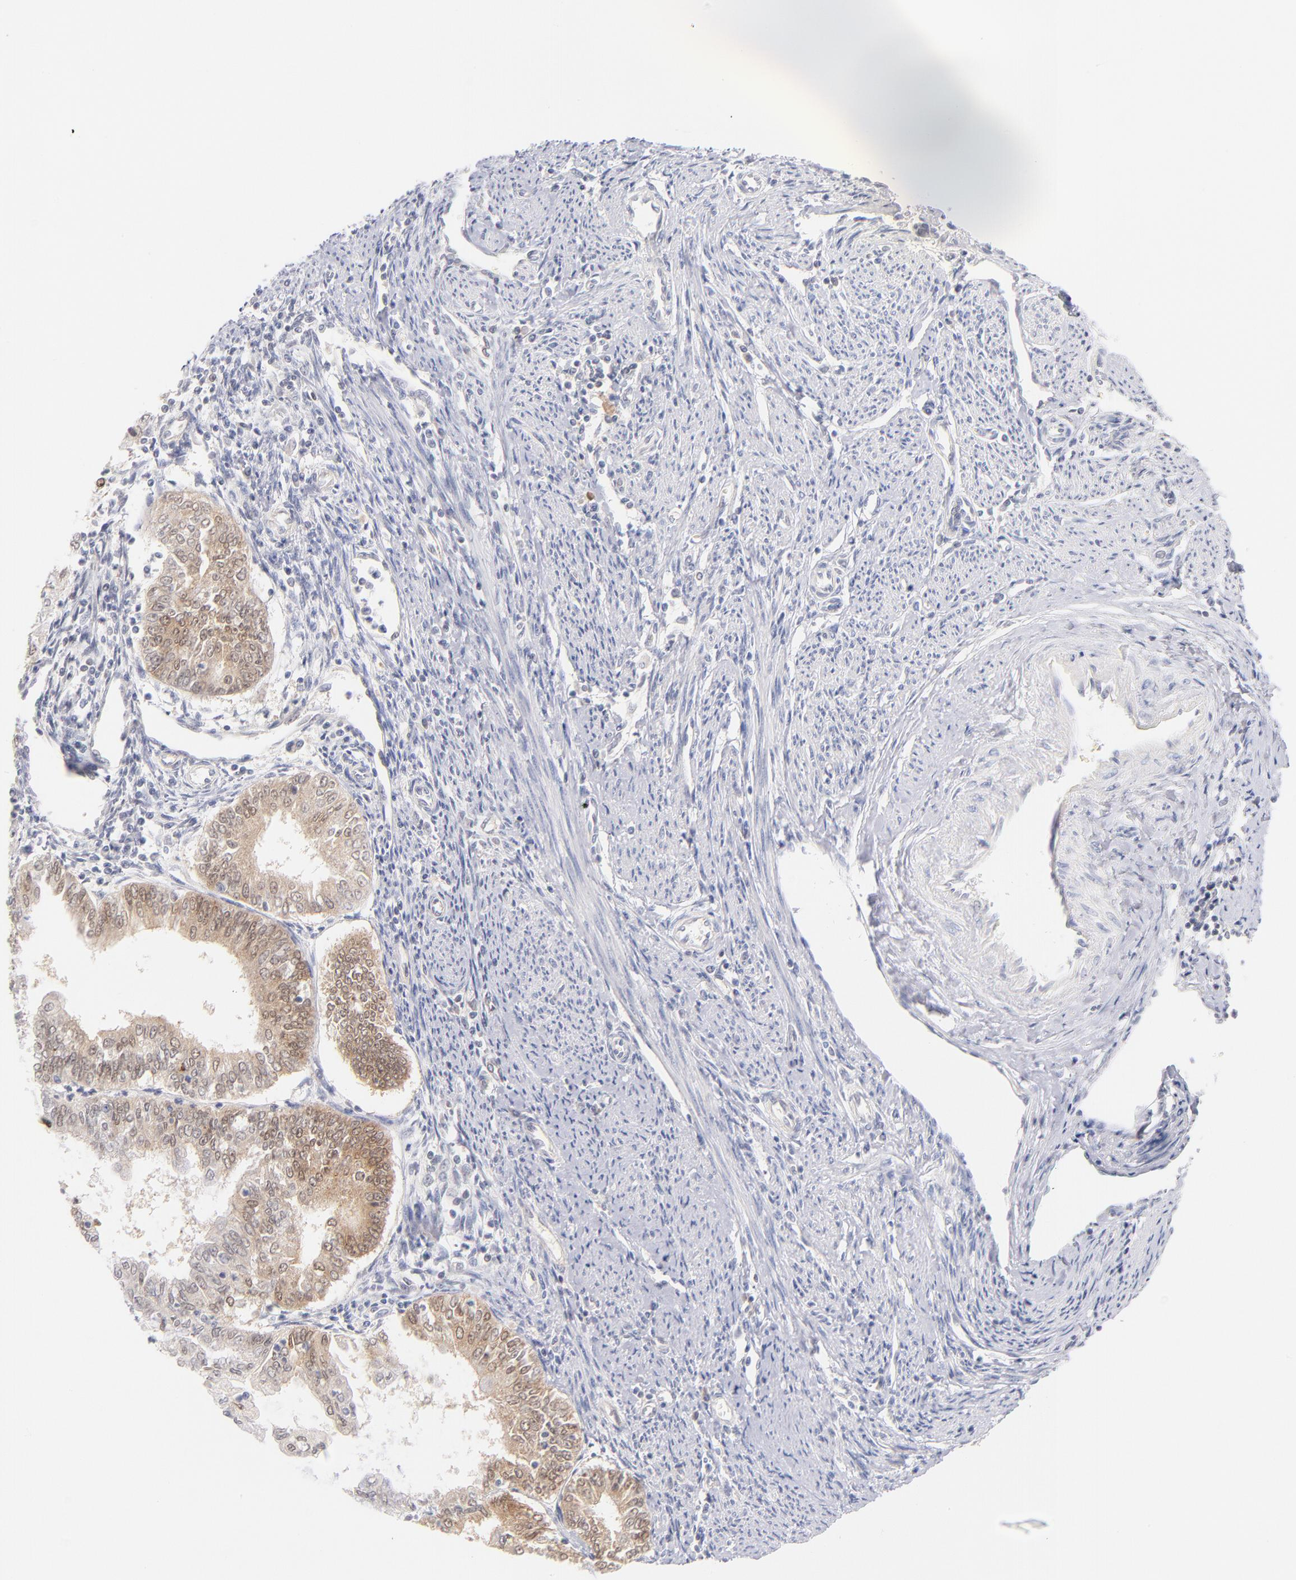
{"staining": {"intensity": "weak", "quantity": ">75%", "location": "cytoplasmic/membranous,nuclear"}, "tissue": "endometrial cancer", "cell_type": "Tumor cells", "image_type": "cancer", "snomed": [{"axis": "morphology", "description": "Adenocarcinoma, NOS"}, {"axis": "topography", "description": "Endometrium"}], "caption": "A brown stain labels weak cytoplasmic/membranous and nuclear staining of a protein in human adenocarcinoma (endometrial) tumor cells.", "gene": "CASP6", "patient": {"sex": "female", "age": 75}}